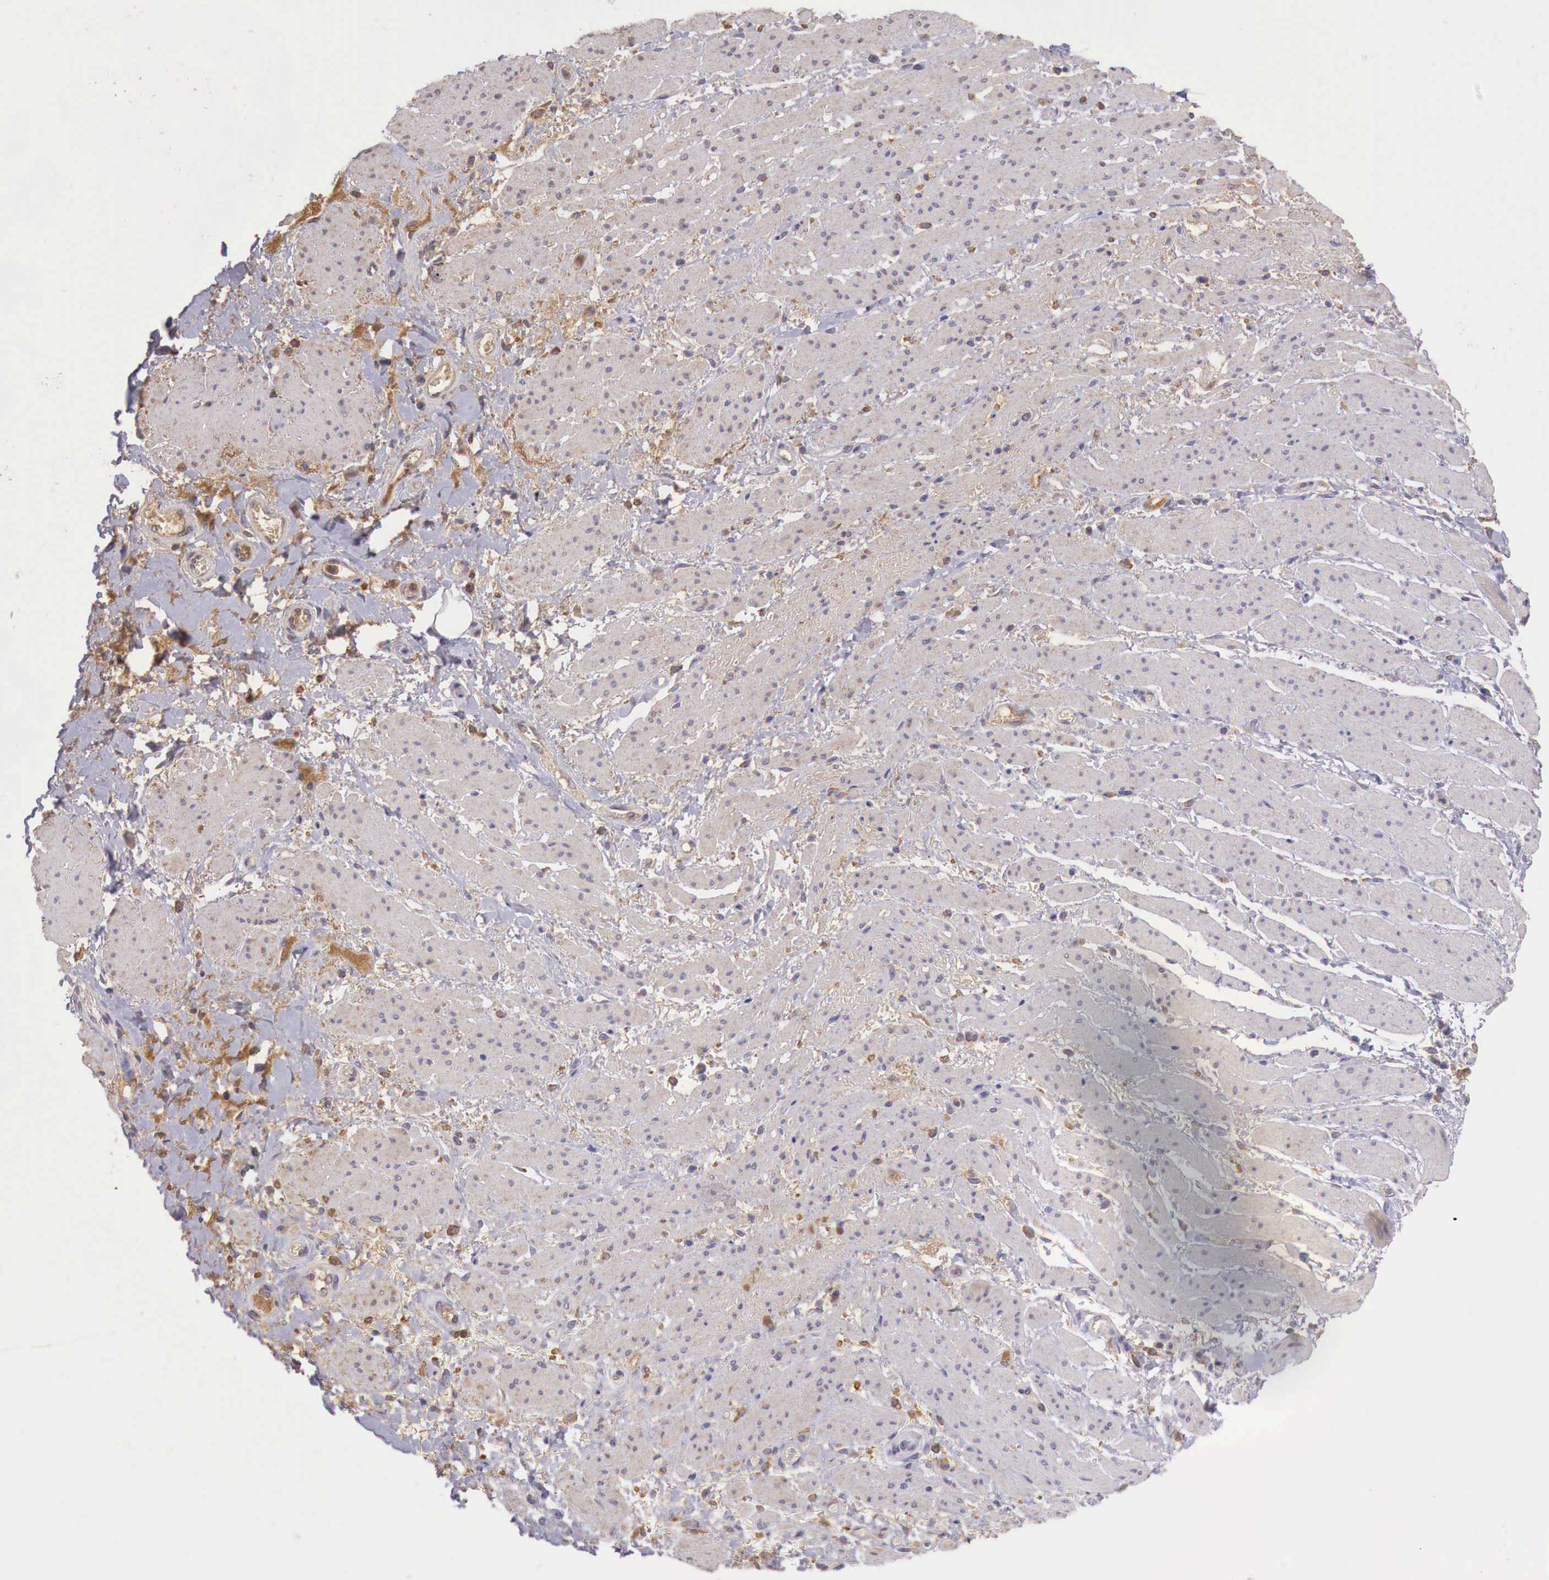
{"staining": {"intensity": "weak", "quantity": "25%-75%", "location": "cytoplasmic/membranous"}, "tissue": "stomach cancer", "cell_type": "Tumor cells", "image_type": "cancer", "snomed": [{"axis": "morphology", "description": "Adenocarcinoma, NOS"}, {"axis": "topography", "description": "Pancreas"}, {"axis": "topography", "description": "Stomach, upper"}], "caption": "The immunohistochemical stain shows weak cytoplasmic/membranous staining in tumor cells of stomach adenocarcinoma tissue. (DAB (3,3'-diaminobenzidine) IHC, brown staining for protein, blue staining for nuclei).", "gene": "CHRDL1", "patient": {"sex": "male", "age": 77}}